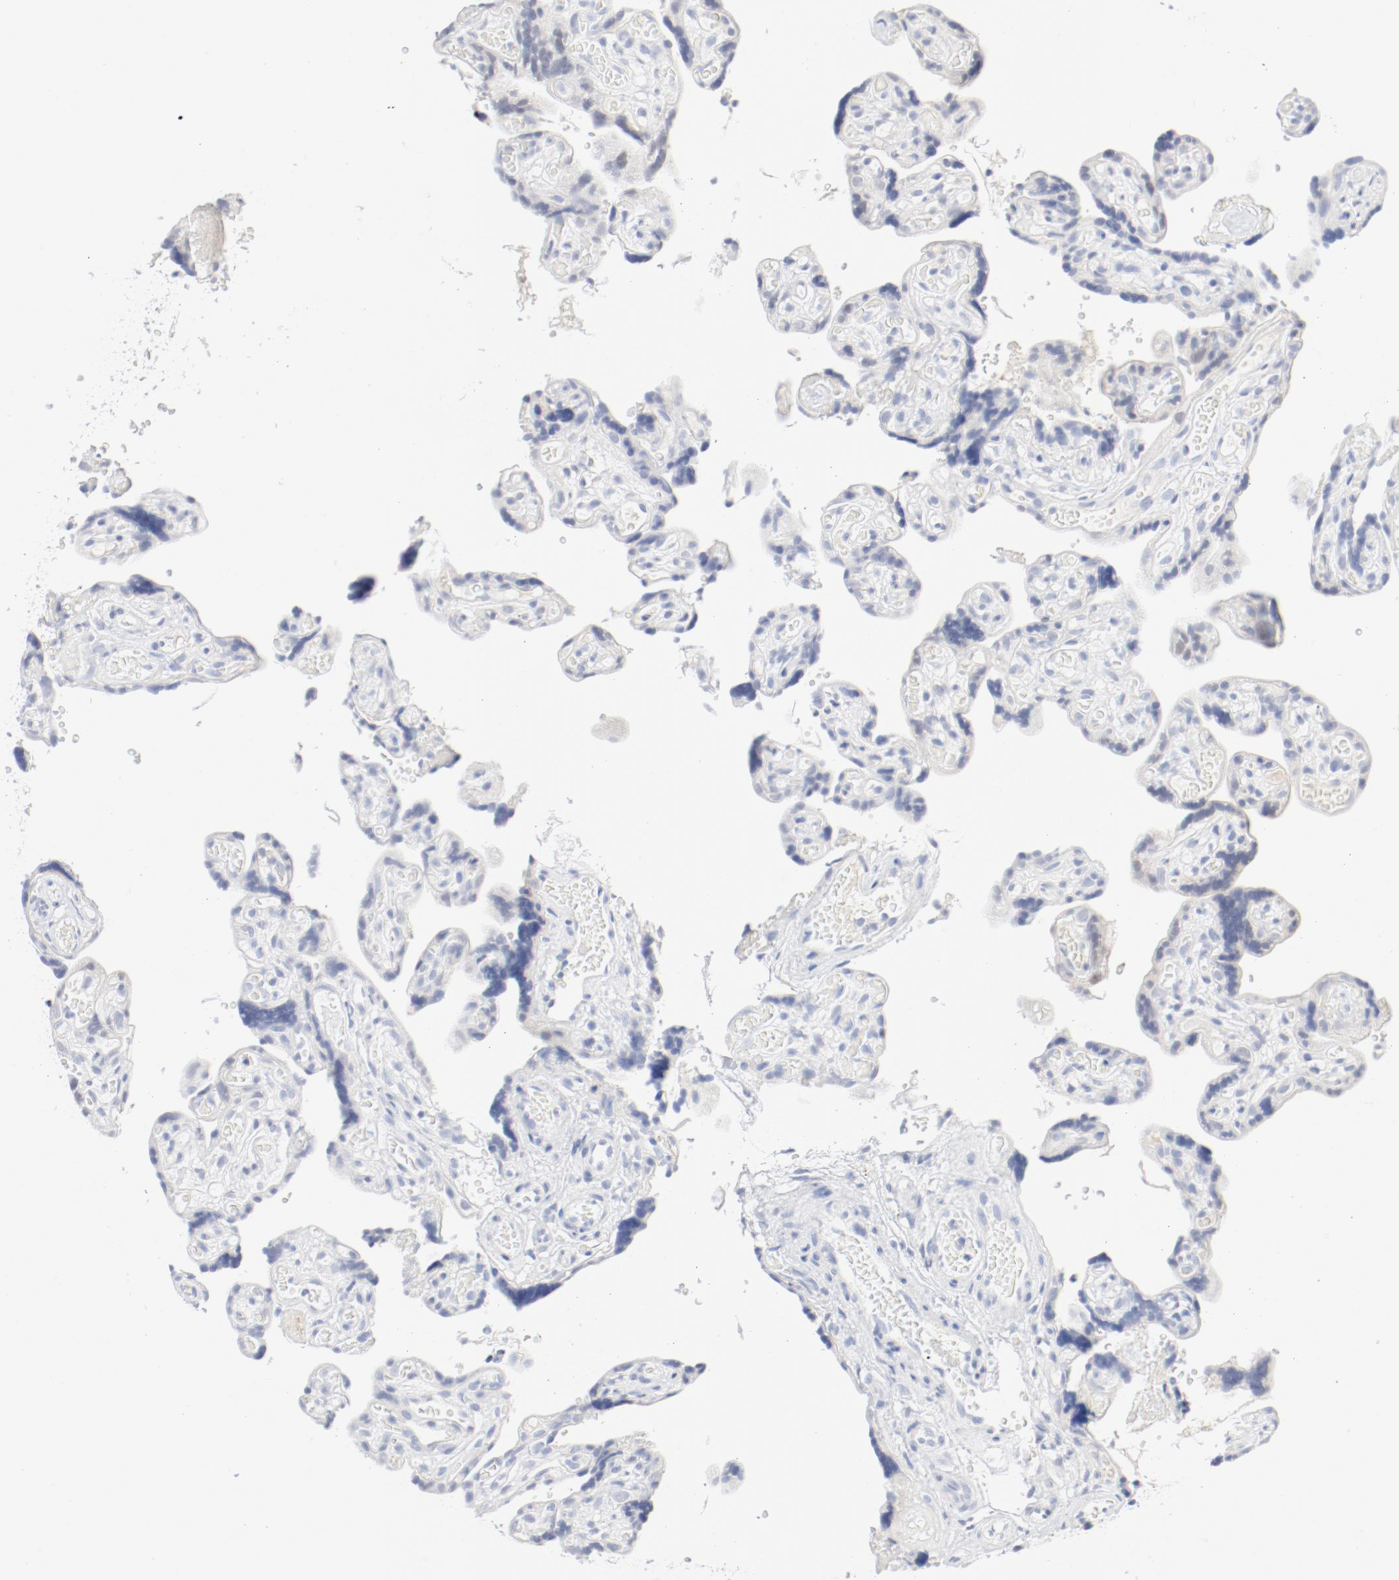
{"staining": {"intensity": "negative", "quantity": "none", "location": "none"}, "tissue": "placenta", "cell_type": "Decidual cells", "image_type": "normal", "snomed": [{"axis": "morphology", "description": "Normal tissue, NOS"}, {"axis": "topography", "description": "Placenta"}], "caption": "This is an IHC micrograph of unremarkable placenta. There is no expression in decidual cells.", "gene": "PGM1", "patient": {"sex": "female", "age": 30}}